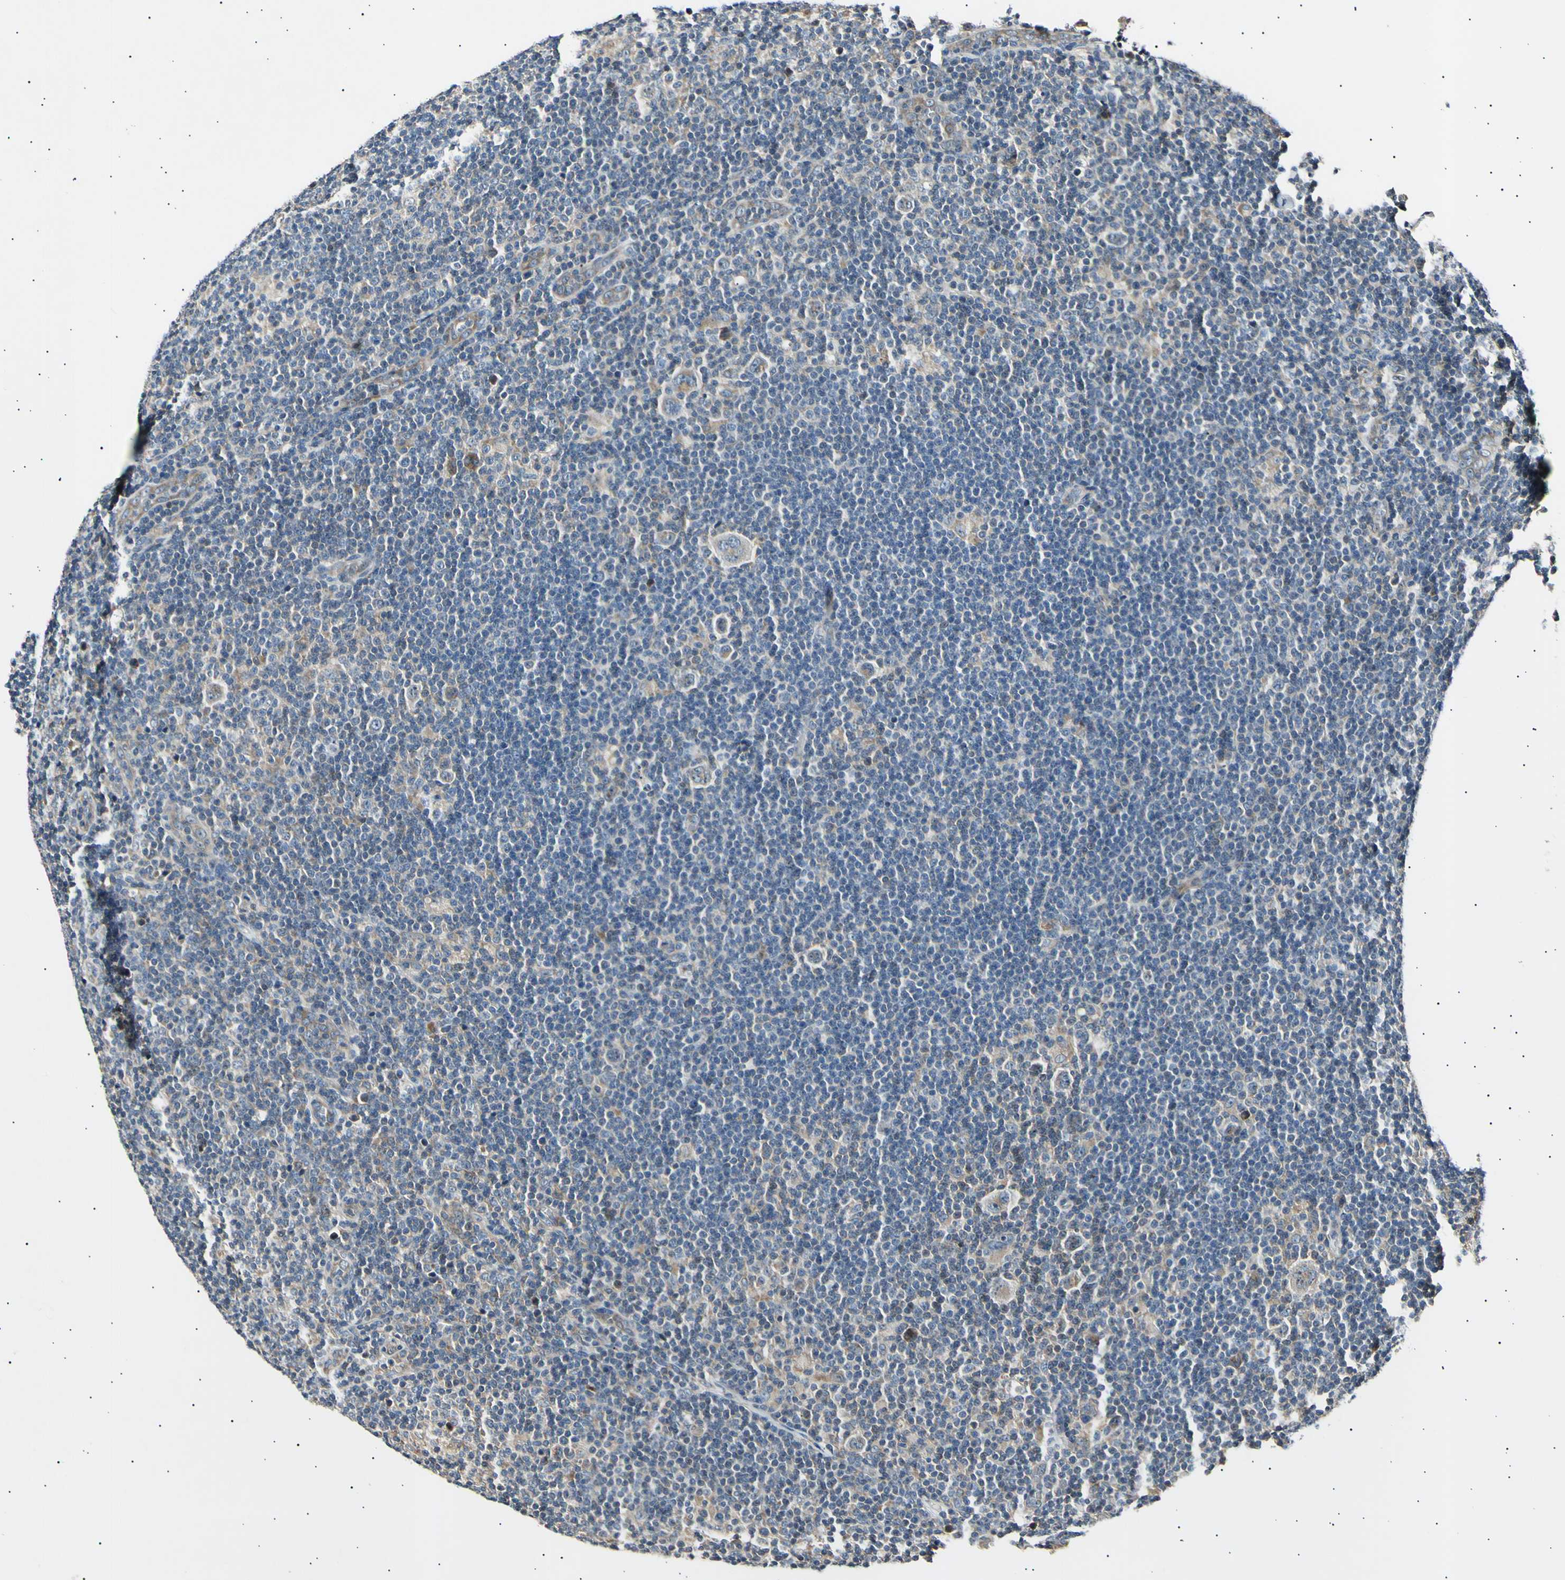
{"staining": {"intensity": "weak", "quantity": ">75%", "location": "cytoplasmic/membranous"}, "tissue": "lymphoma", "cell_type": "Tumor cells", "image_type": "cancer", "snomed": [{"axis": "morphology", "description": "Hodgkin's disease, NOS"}, {"axis": "topography", "description": "Lymph node"}], "caption": "Immunohistochemistry (IHC) histopathology image of Hodgkin's disease stained for a protein (brown), which exhibits low levels of weak cytoplasmic/membranous staining in about >75% of tumor cells.", "gene": "ITGA6", "patient": {"sex": "female", "age": 57}}